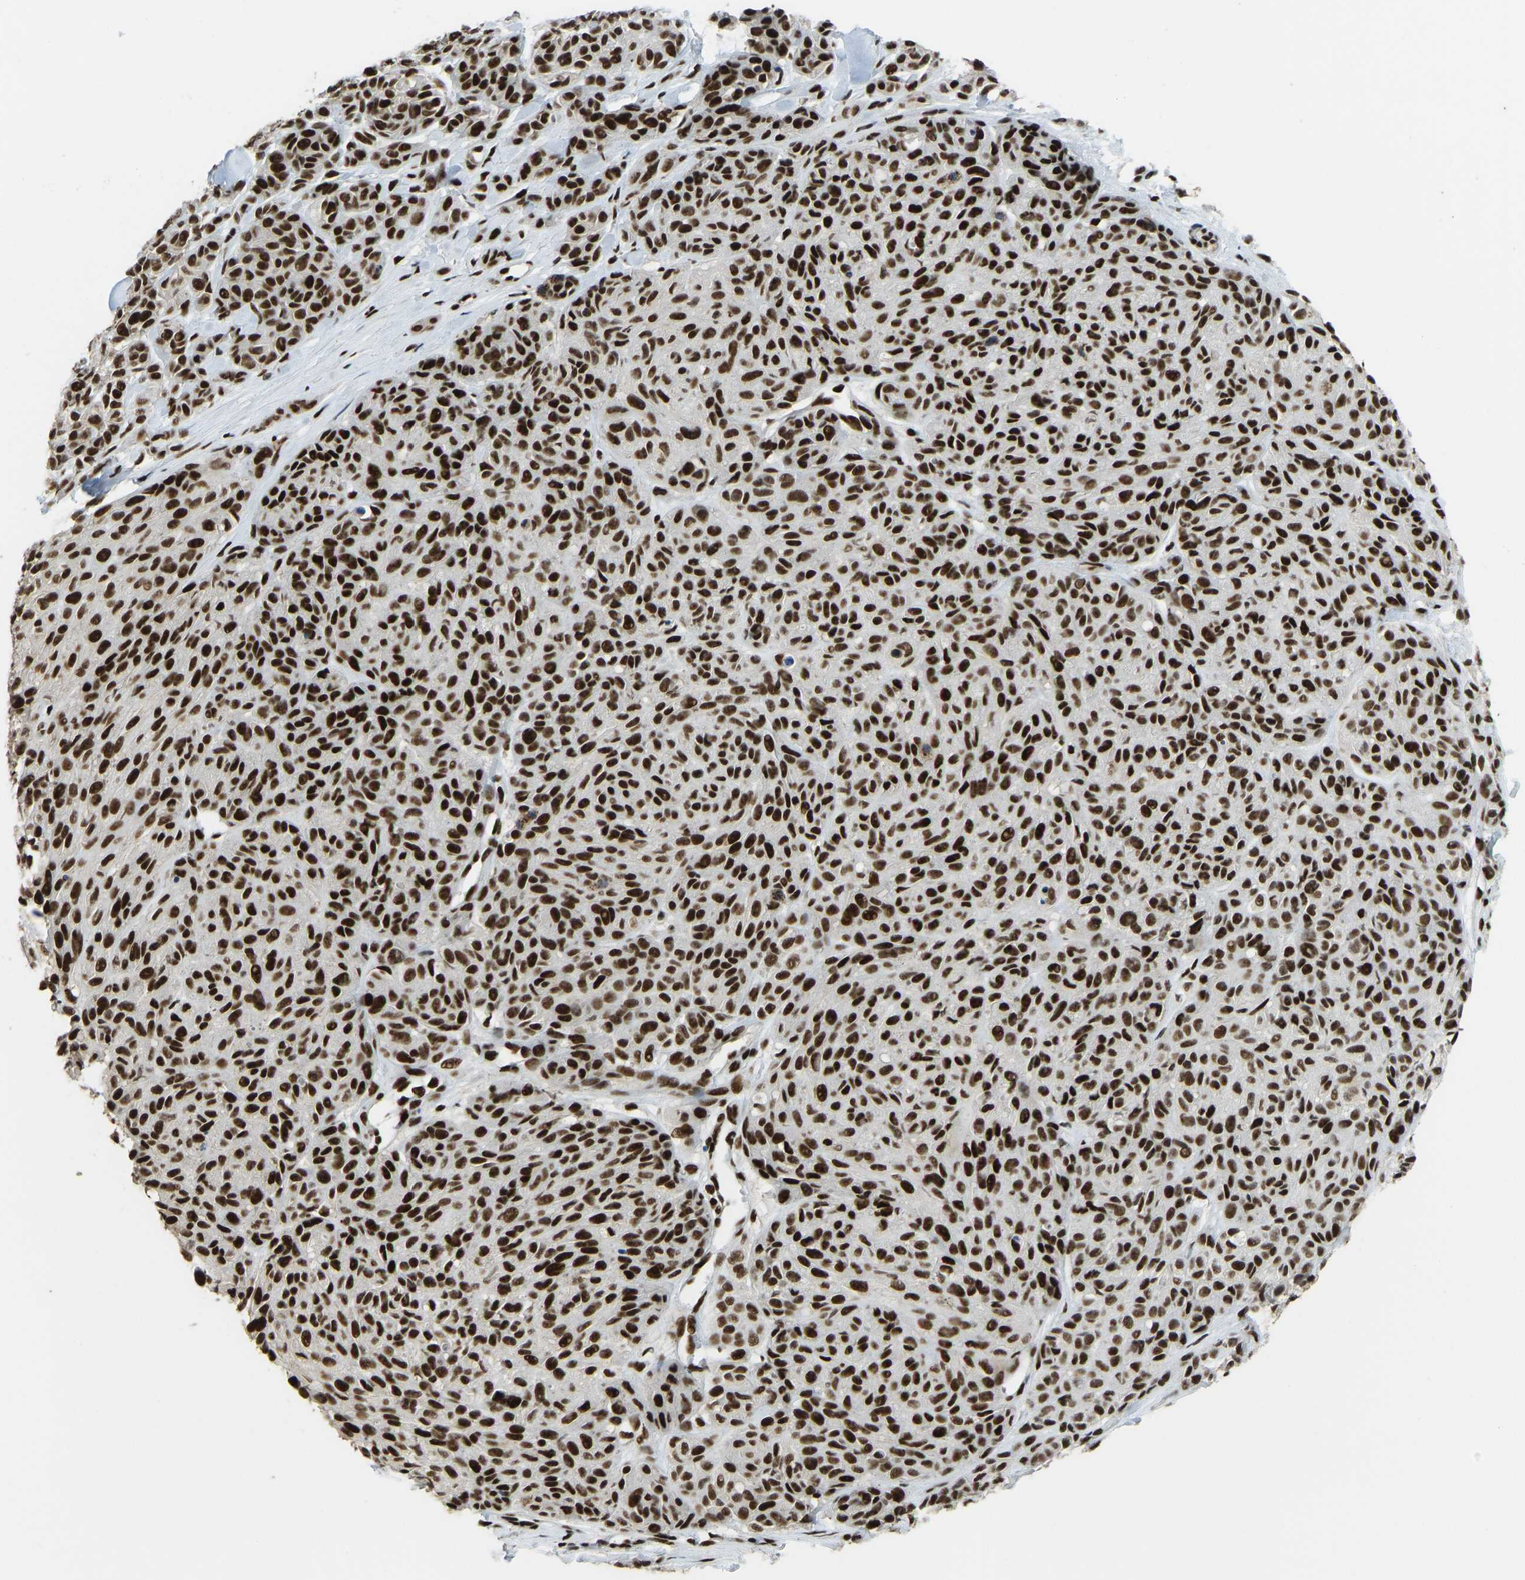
{"staining": {"intensity": "strong", "quantity": ">75%", "location": "nuclear"}, "tissue": "melanoma", "cell_type": "Tumor cells", "image_type": "cancer", "snomed": [{"axis": "morphology", "description": "Malignant melanoma, NOS"}, {"axis": "topography", "description": "Skin"}], "caption": "Protein expression analysis of malignant melanoma exhibits strong nuclear staining in approximately >75% of tumor cells.", "gene": "FOXK1", "patient": {"sex": "male", "age": 62}}